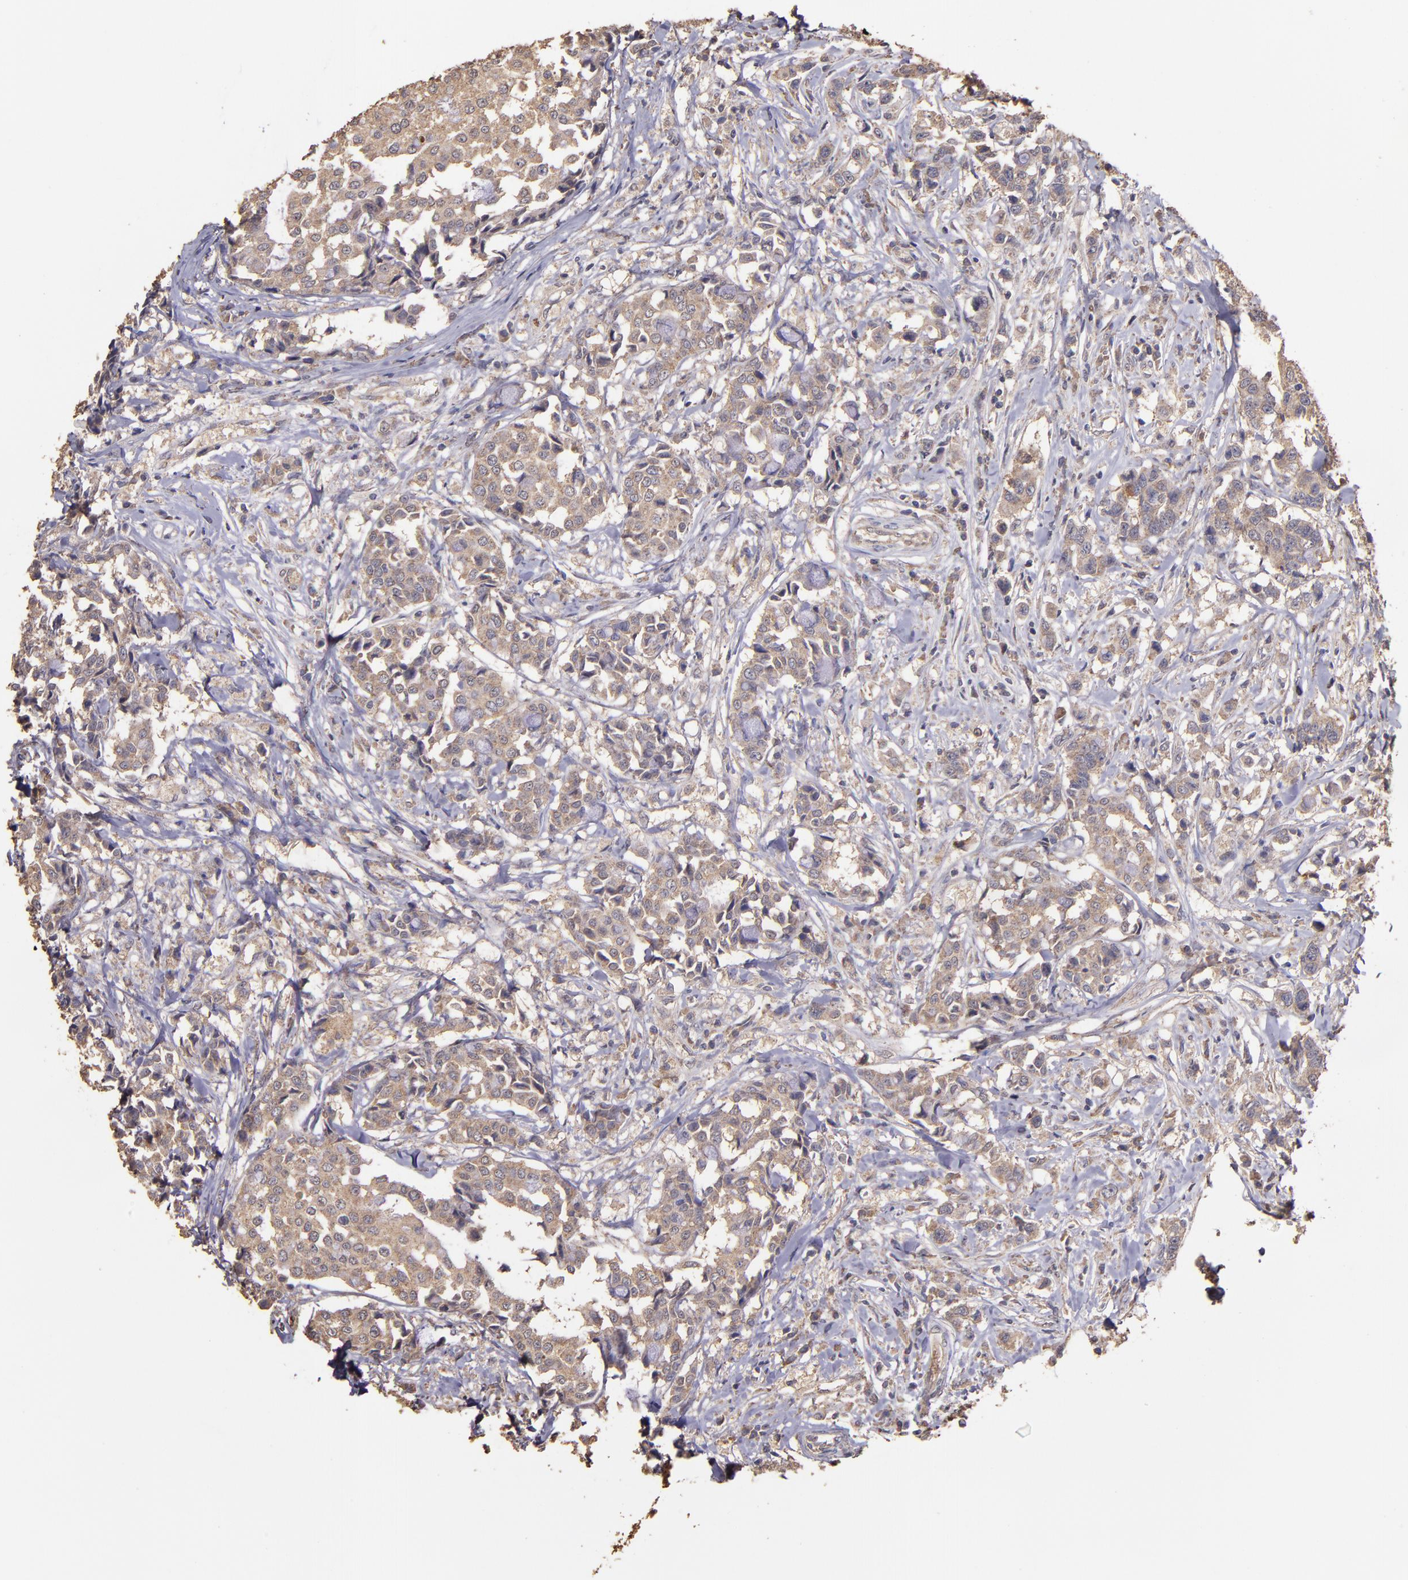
{"staining": {"intensity": "moderate", "quantity": ">75%", "location": "cytoplasmic/membranous"}, "tissue": "breast cancer", "cell_type": "Tumor cells", "image_type": "cancer", "snomed": [{"axis": "morphology", "description": "Duct carcinoma"}, {"axis": "topography", "description": "Breast"}], "caption": "A histopathology image of breast infiltrating ductal carcinoma stained for a protein demonstrates moderate cytoplasmic/membranous brown staining in tumor cells. (Stains: DAB (3,3'-diaminobenzidine) in brown, nuclei in blue, Microscopy: brightfield microscopy at high magnification).", "gene": "HECTD1", "patient": {"sex": "female", "age": 27}}